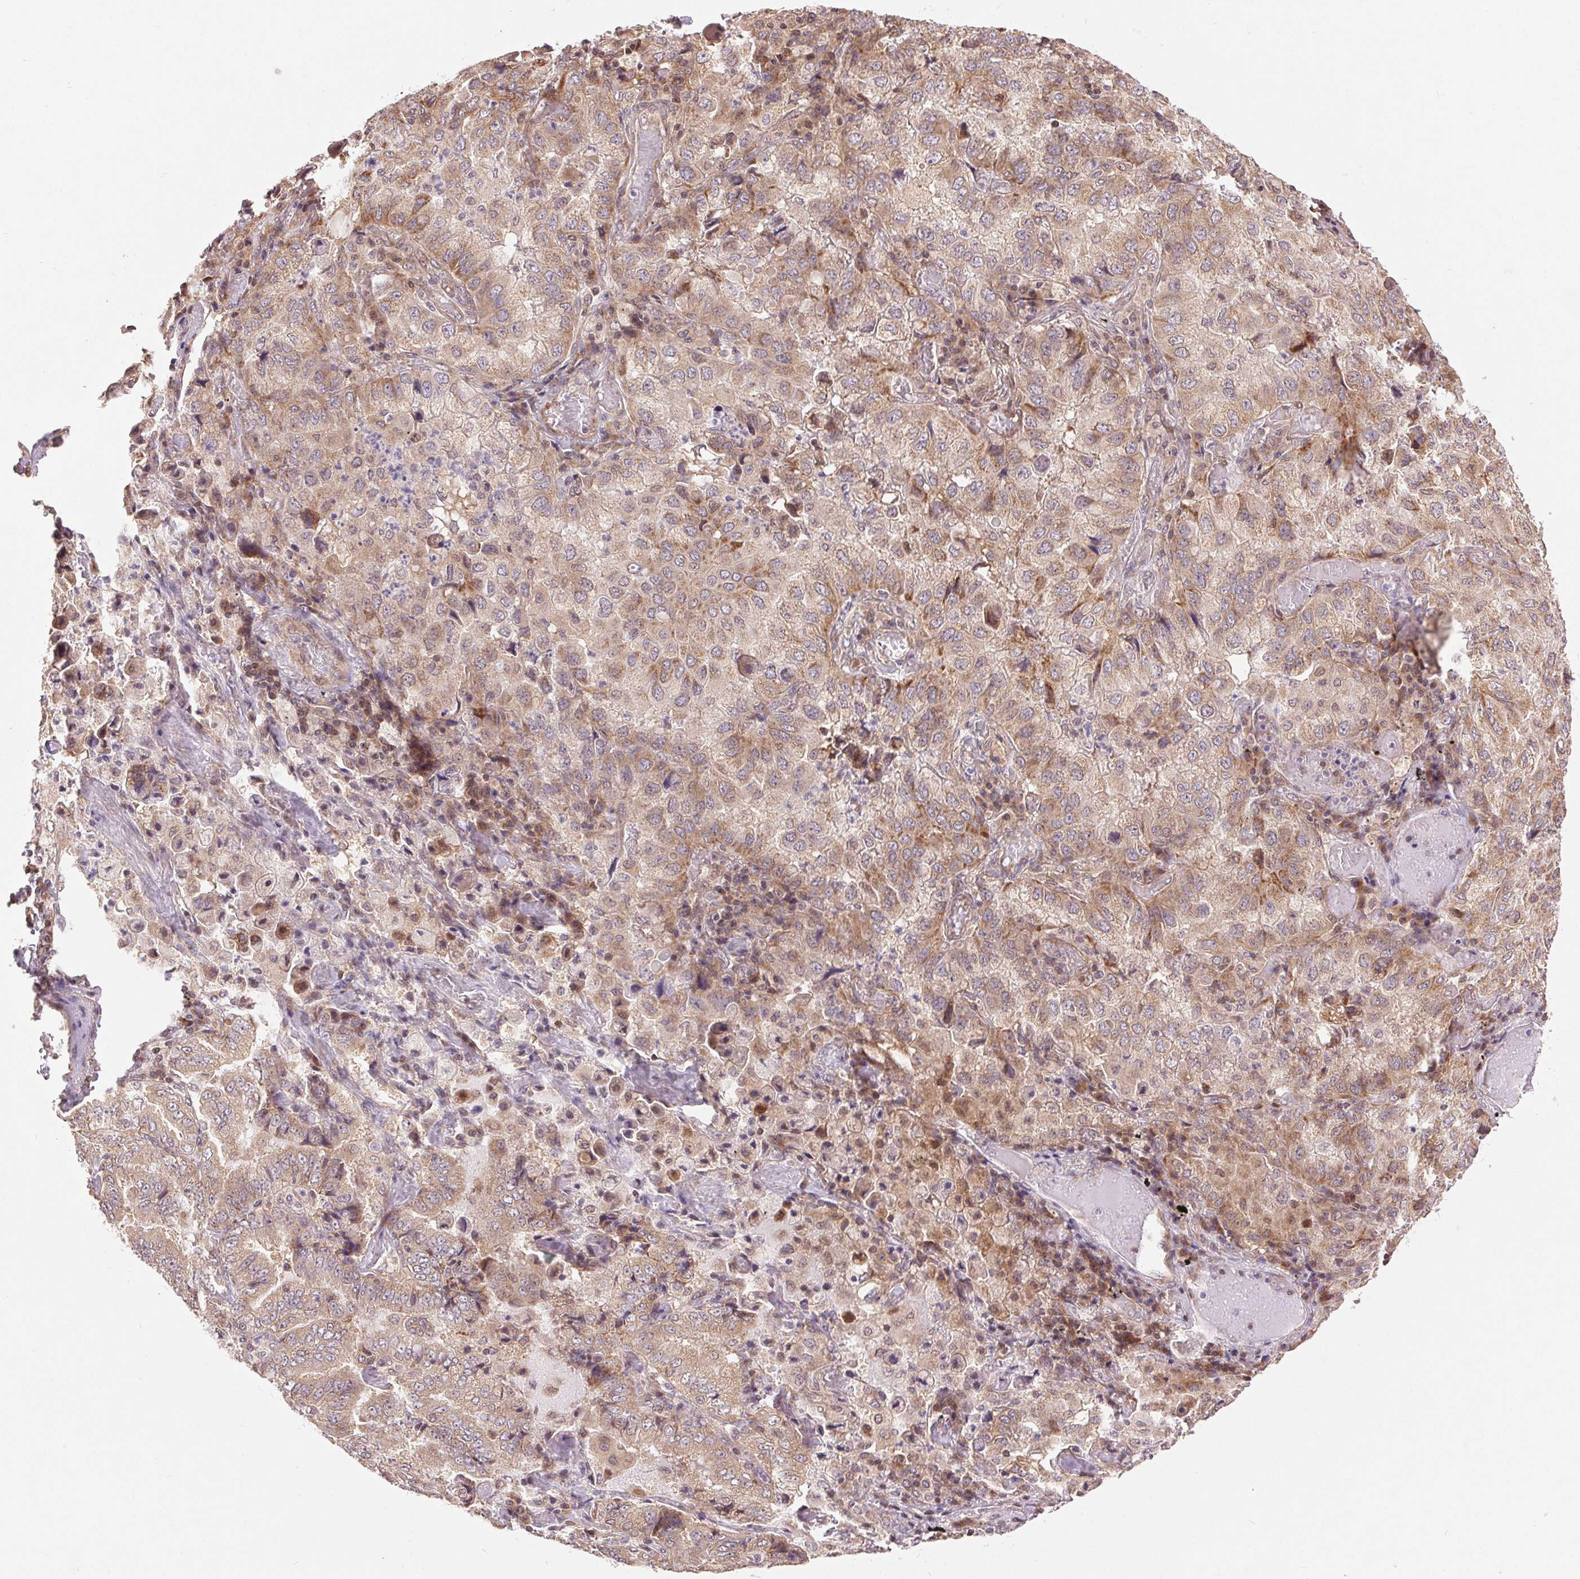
{"staining": {"intensity": "moderate", "quantity": ">75%", "location": "cytoplasmic/membranous"}, "tissue": "lung cancer", "cell_type": "Tumor cells", "image_type": "cancer", "snomed": [{"axis": "morphology", "description": "Aneuploidy"}, {"axis": "morphology", "description": "Adenocarcinoma, NOS"}, {"axis": "morphology", "description": "Adenocarcinoma, metastatic, NOS"}, {"axis": "topography", "description": "Lymph node"}, {"axis": "topography", "description": "Lung"}], "caption": "This is an image of immunohistochemistry (IHC) staining of lung cancer, which shows moderate expression in the cytoplasmic/membranous of tumor cells.", "gene": "BTF3L4", "patient": {"sex": "female", "age": 48}}